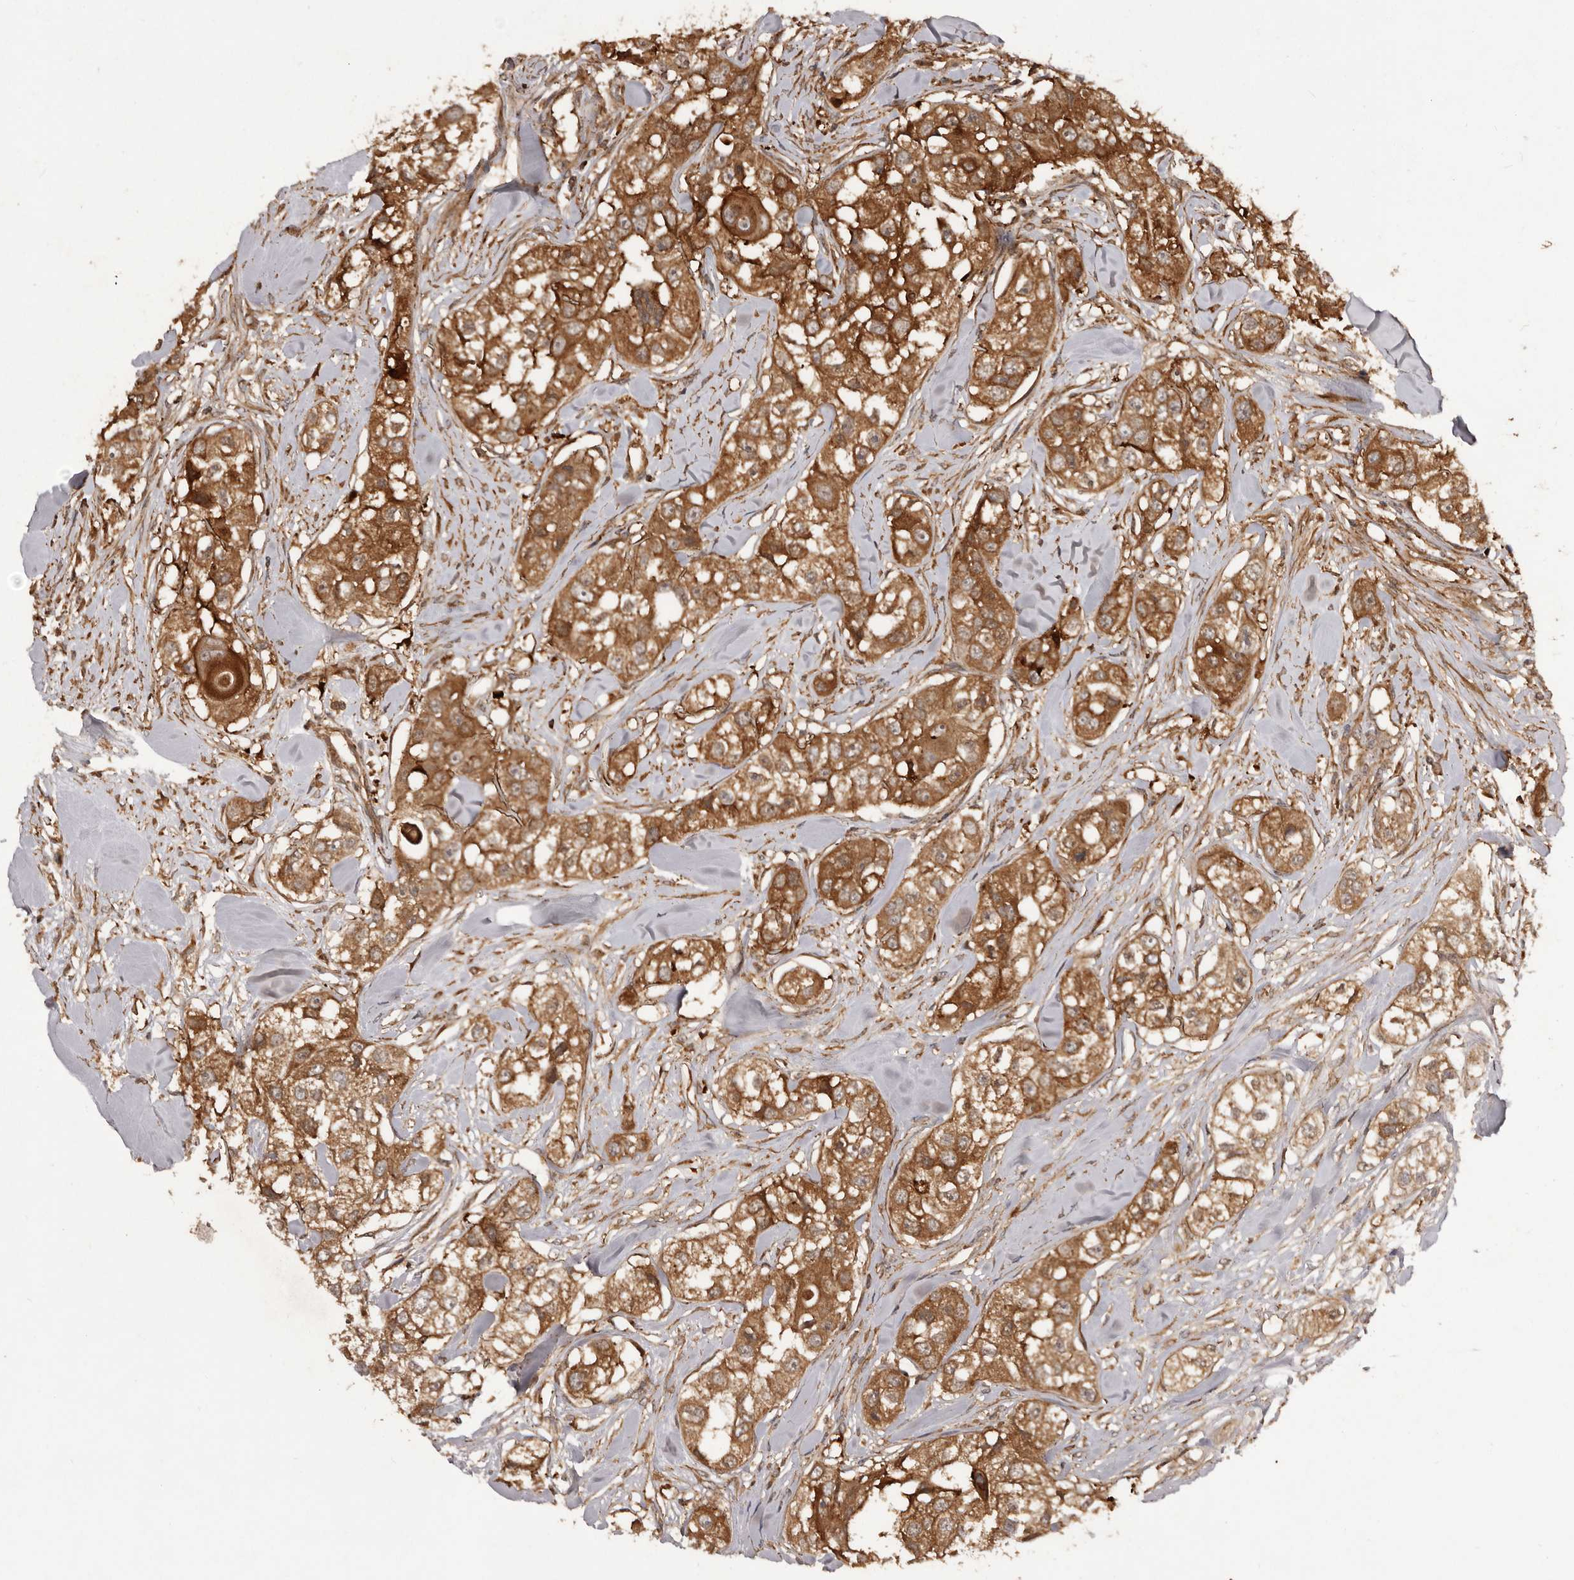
{"staining": {"intensity": "strong", "quantity": ">75%", "location": "cytoplasmic/membranous"}, "tissue": "head and neck cancer", "cell_type": "Tumor cells", "image_type": "cancer", "snomed": [{"axis": "morphology", "description": "Normal tissue, NOS"}, {"axis": "morphology", "description": "Squamous cell carcinoma, NOS"}, {"axis": "topography", "description": "Skeletal muscle"}, {"axis": "topography", "description": "Head-Neck"}], "caption": "Protein staining of squamous cell carcinoma (head and neck) tissue demonstrates strong cytoplasmic/membranous positivity in about >75% of tumor cells.", "gene": "SLC22A3", "patient": {"sex": "male", "age": 51}}